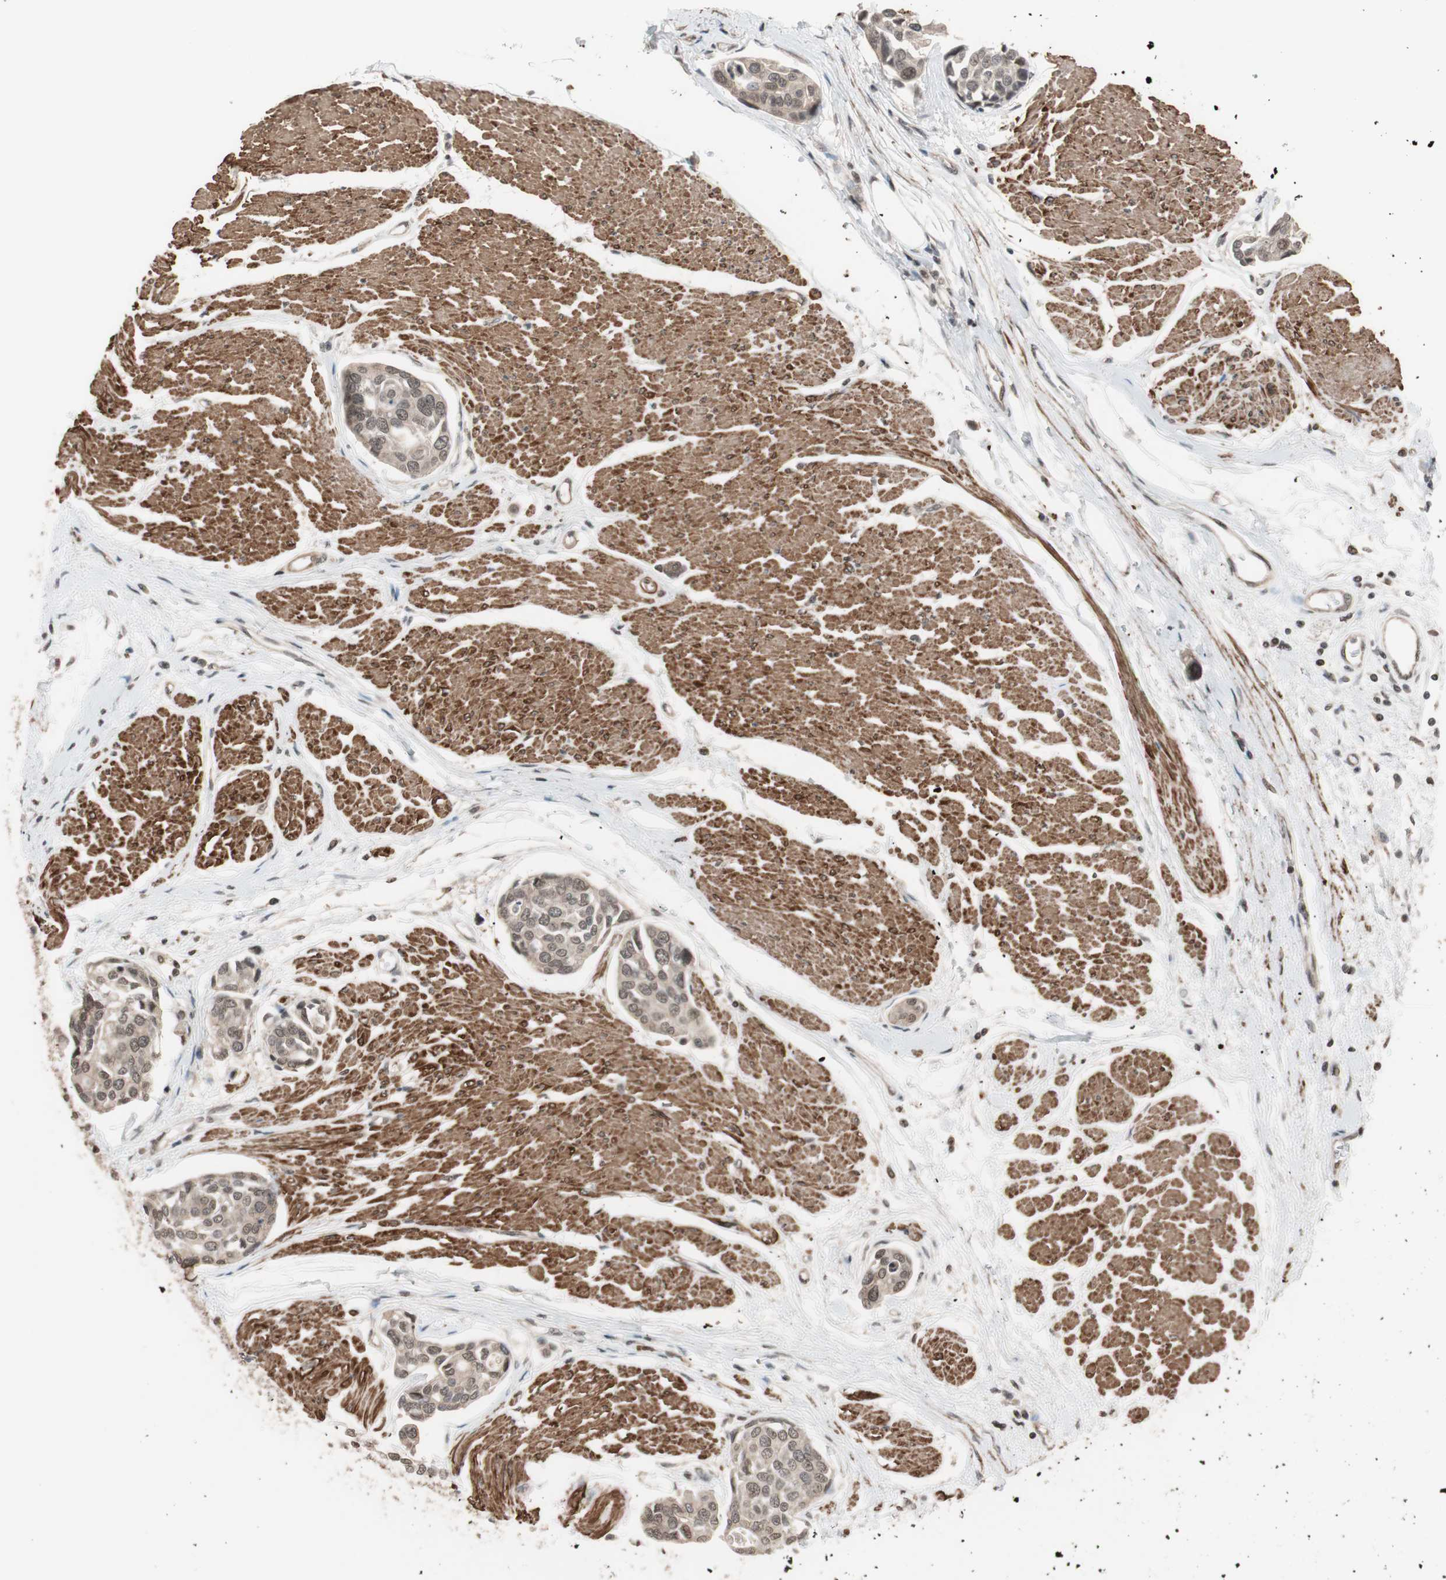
{"staining": {"intensity": "weak", "quantity": "25%-75%", "location": "cytoplasmic/membranous"}, "tissue": "urothelial cancer", "cell_type": "Tumor cells", "image_type": "cancer", "snomed": [{"axis": "morphology", "description": "Urothelial carcinoma, High grade"}, {"axis": "topography", "description": "Urinary bladder"}], "caption": "The histopathology image demonstrates immunohistochemical staining of urothelial cancer. There is weak cytoplasmic/membranous staining is appreciated in approximately 25%-75% of tumor cells.", "gene": "DRAP1", "patient": {"sex": "male", "age": 78}}